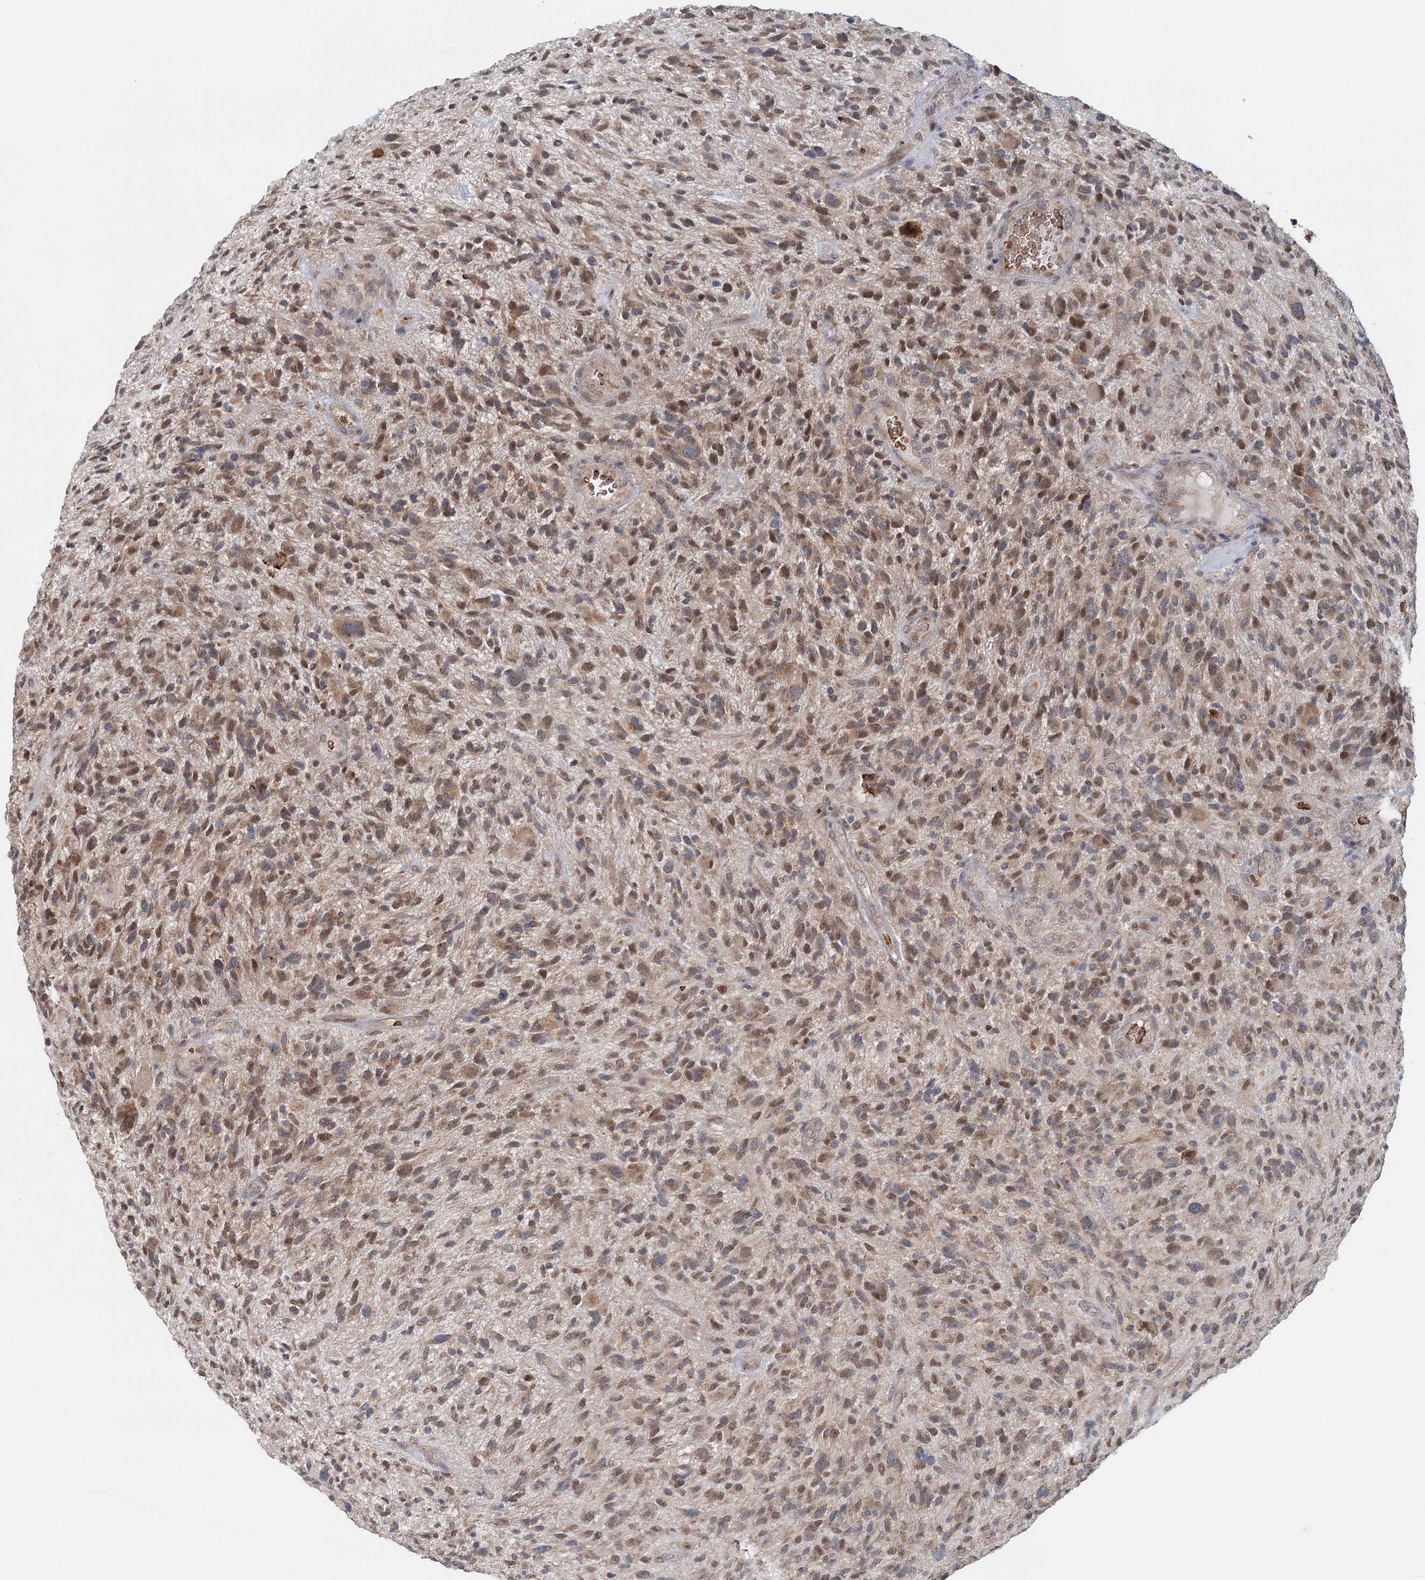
{"staining": {"intensity": "moderate", "quantity": ">75%", "location": "cytoplasmic/membranous"}, "tissue": "glioma", "cell_type": "Tumor cells", "image_type": "cancer", "snomed": [{"axis": "morphology", "description": "Glioma, malignant, High grade"}, {"axis": "topography", "description": "Brain"}], "caption": "Human glioma stained for a protein (brown) displays moderate cytoplasmic/membranous positive staining in approximately >75% of tumor cells.", "gene": "ADK", "patient": {"sex": "male", "age": 47}}